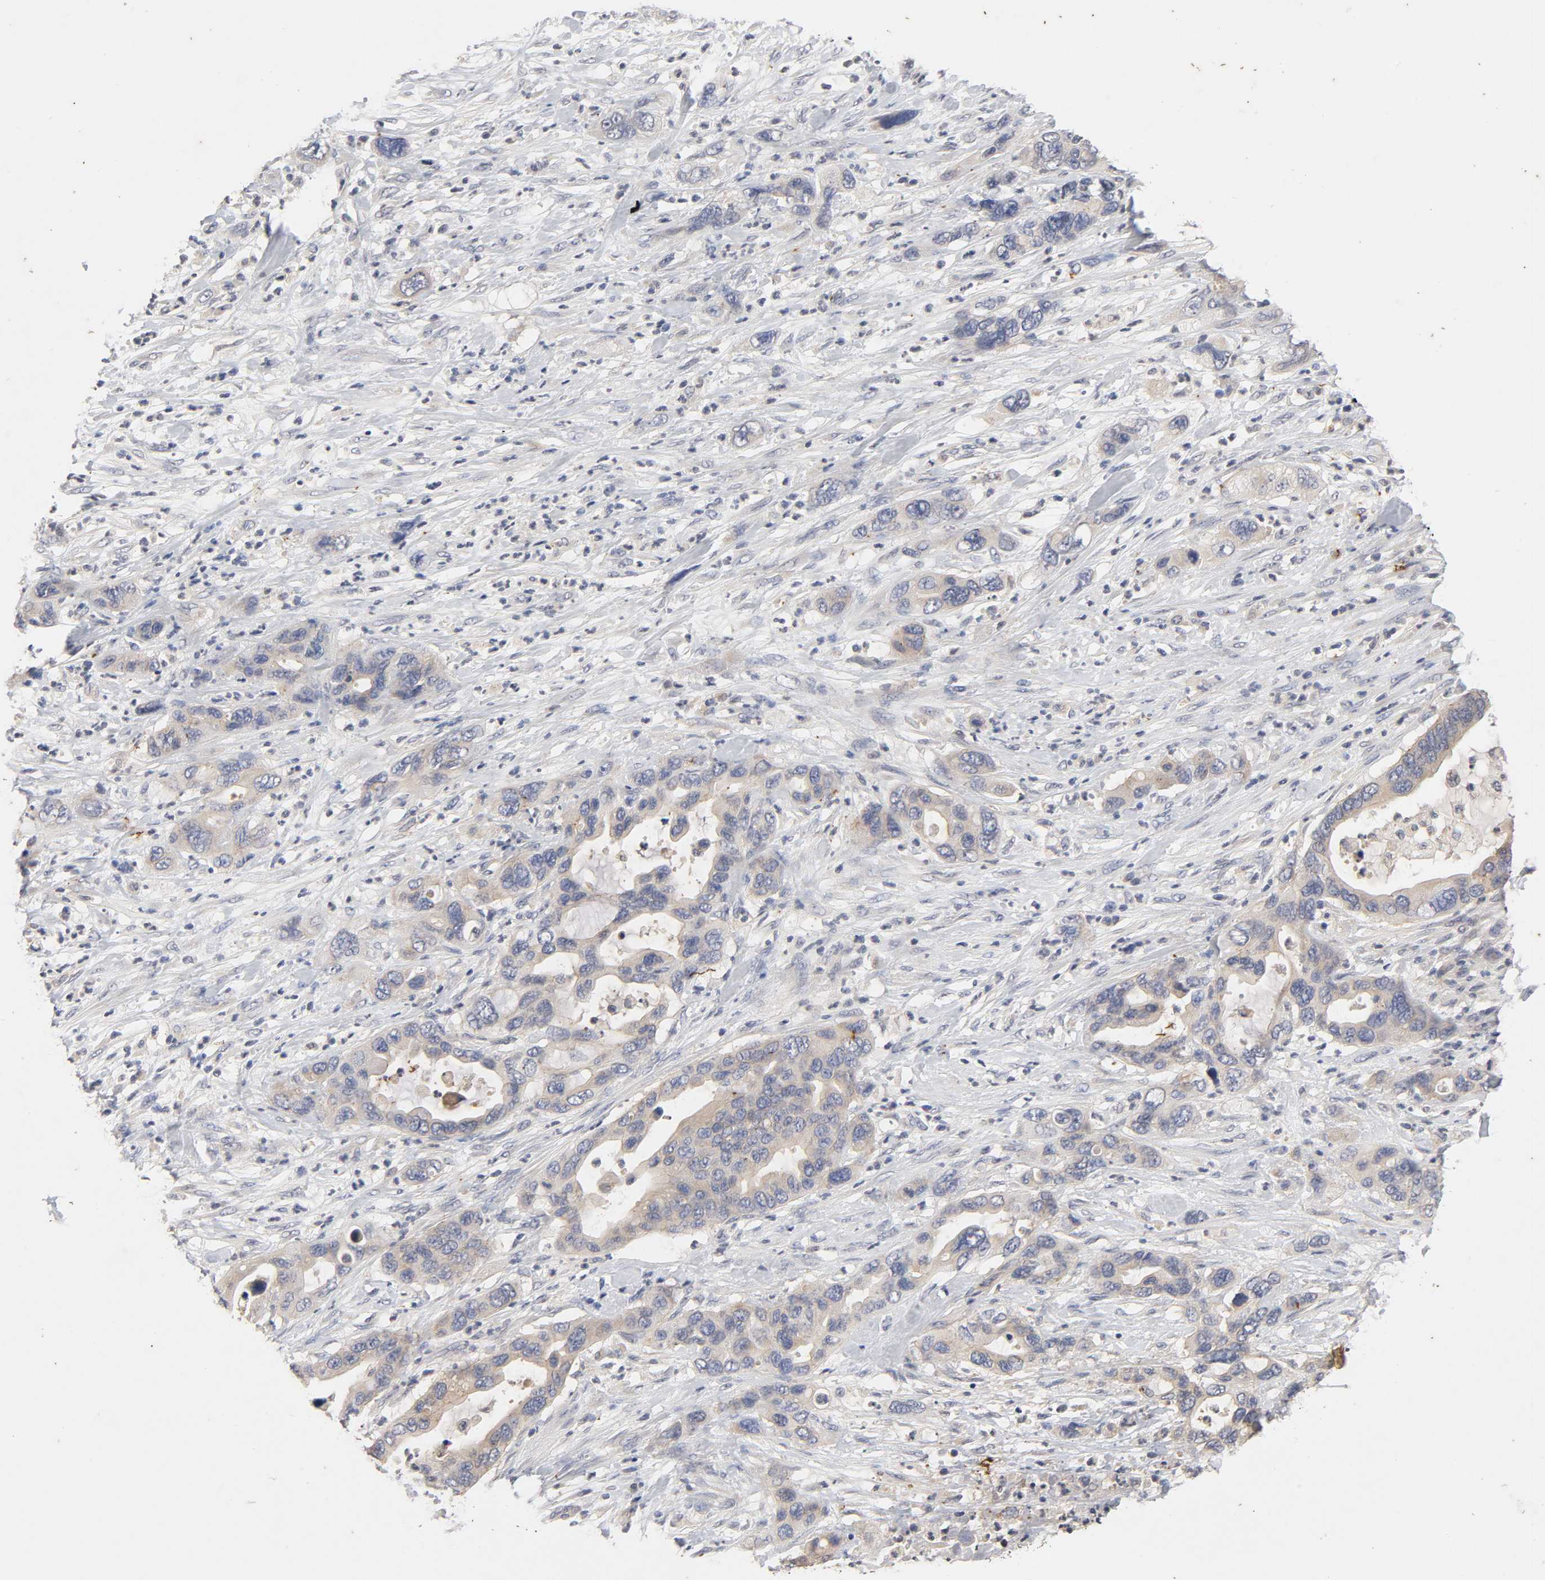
{"staining": {"intensity": "weak", "quantity": "25%-75%", "location": "cytoplasmic/membranous"}, "tissue": "pancreatic cancer", "cell_type": "Tumor cells", "image_type": "cancer", "snomed": [{"axis": "morphology", "description": "Adenocarcinoma, NOS"}, {"axis": "topography", "description": "Pancreas"}], "caption": "The histopathology image displays immunohistochemical staining of adenocarcinoma (pancreatic). There is weak cytoplasmic/membranous staining is seen in about 25%-75% of tumor cells.", "gene": "CXADR", "patient": {"sex": "female", "age": 71}}